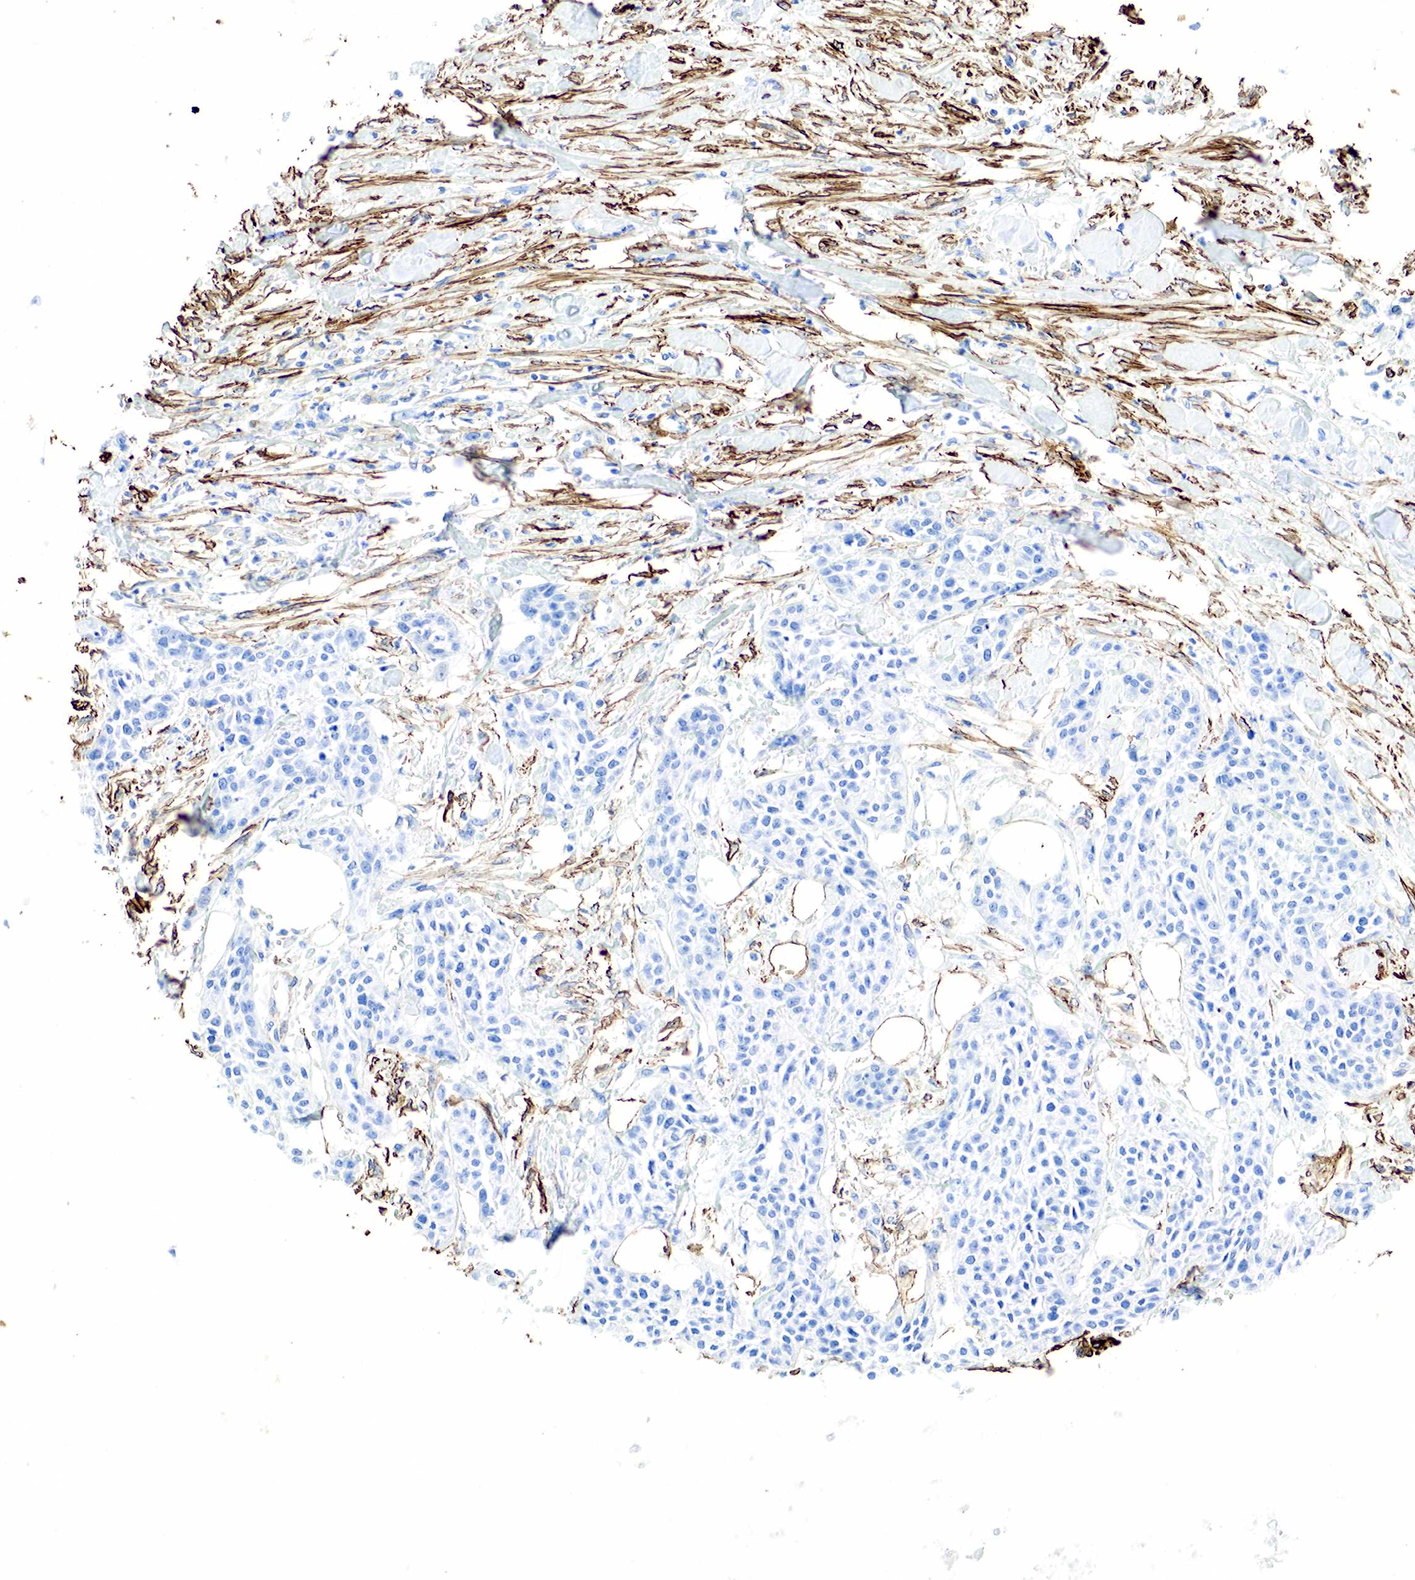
{"staining": {"intensity": "negative", "quantity": "none", "location": "none"}, "tissue": "urothelial cancer", "cell_type": "Tumor cells", "image_type": "cancer", "snomed": [{"axis": "morphology", "description": "Urothelial carcinoma, High grade"}, {"axis": "topography", "description": "Urinary bladder"}], "caption": "High power microscopy micrograph of an immunohistochemistry (IHC) micrograph of urothelial cancer, revealing no significant positivity in tumor cells.", "gene": "ACTA1", "patient": {"sex": "male", "age": 56}}